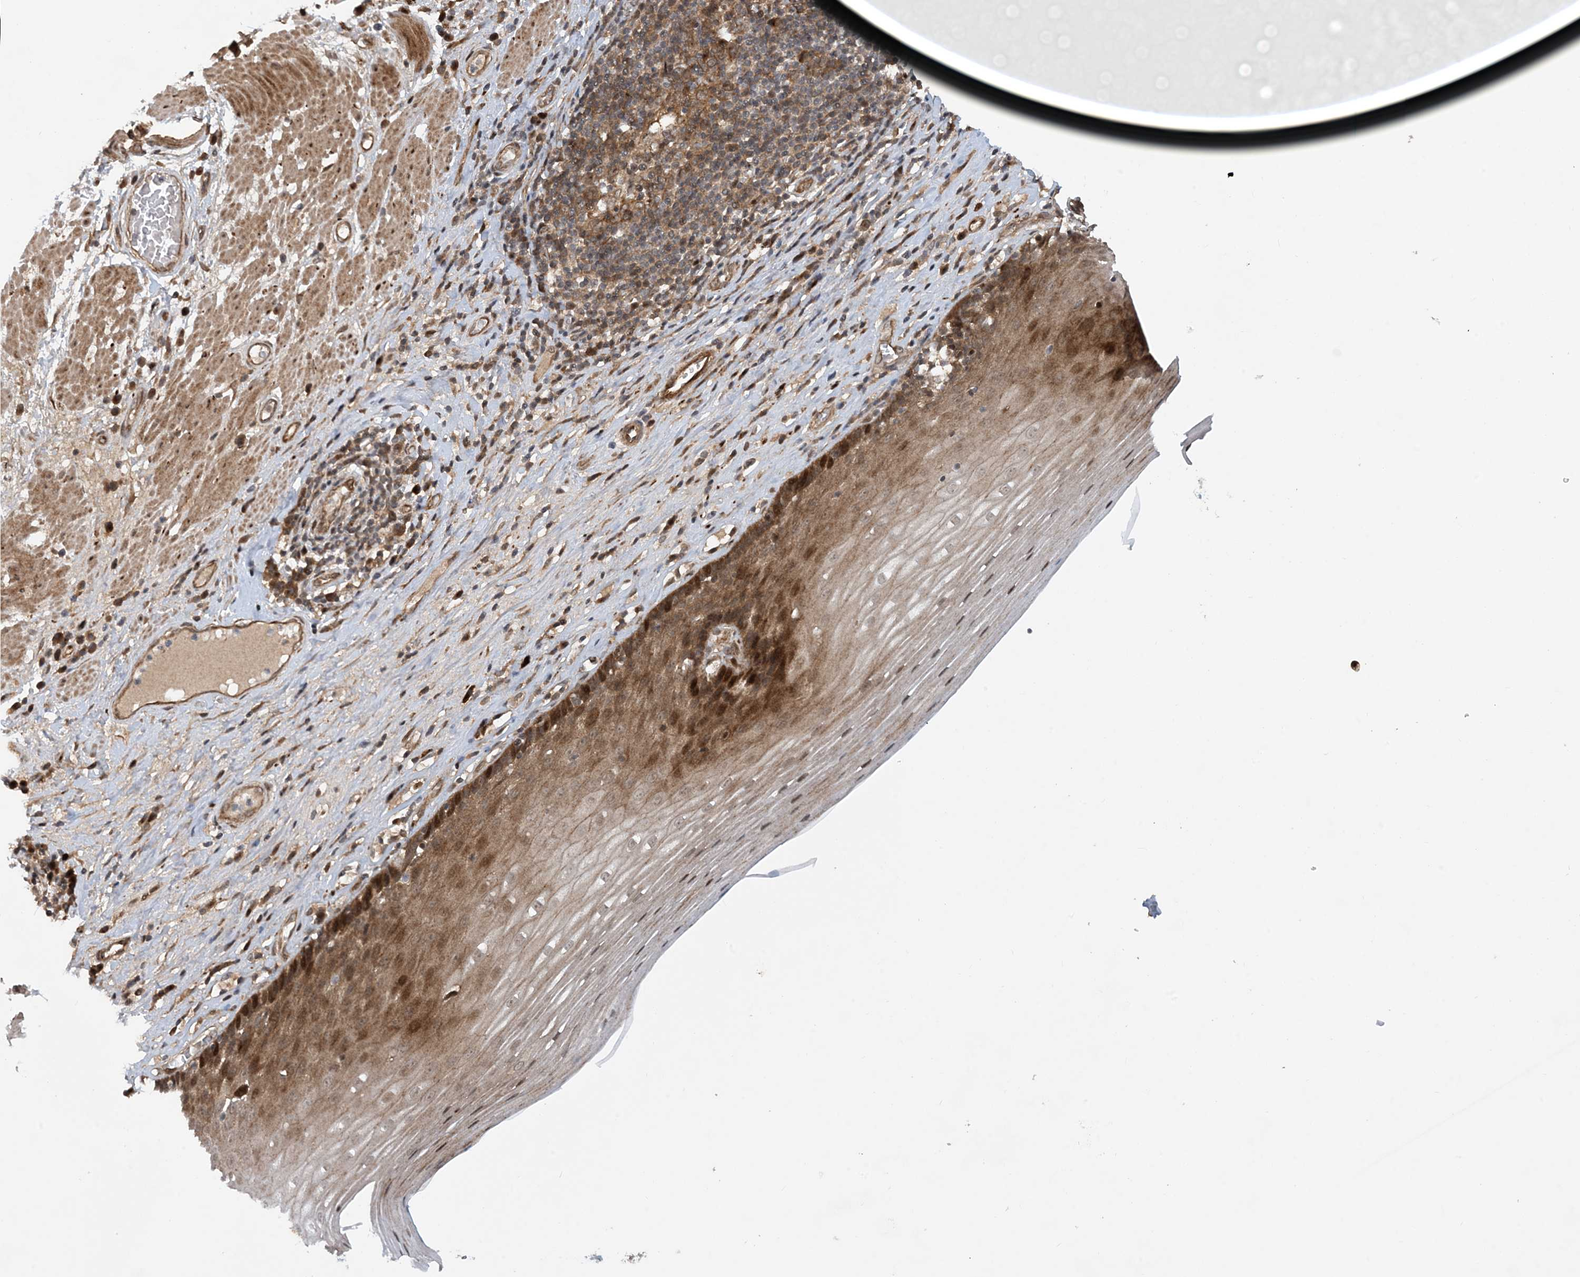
{"staining": {"intensity": "strong", "quantity": "25%-75%", "location": "cytoplasmic/membranous"}, "tissue": "esophagus", "cell_type": "Squamous epithelial cells", "image_type": "normal", "snomed": [{"axis": "morphology", "description": "Normal tissue, NOS"}, {"axis": "topography", "description": "Esophagus"}], "caption": "Immunohistochemical staining of normal human esophagus demonstrates 25%-75% levels of strong cytoplasmic/membranous protein staining in about 25%-75% of squamous epithelial cells.", "gene": "HEMK1", "patient": {"sex": "male", "age": 62}}